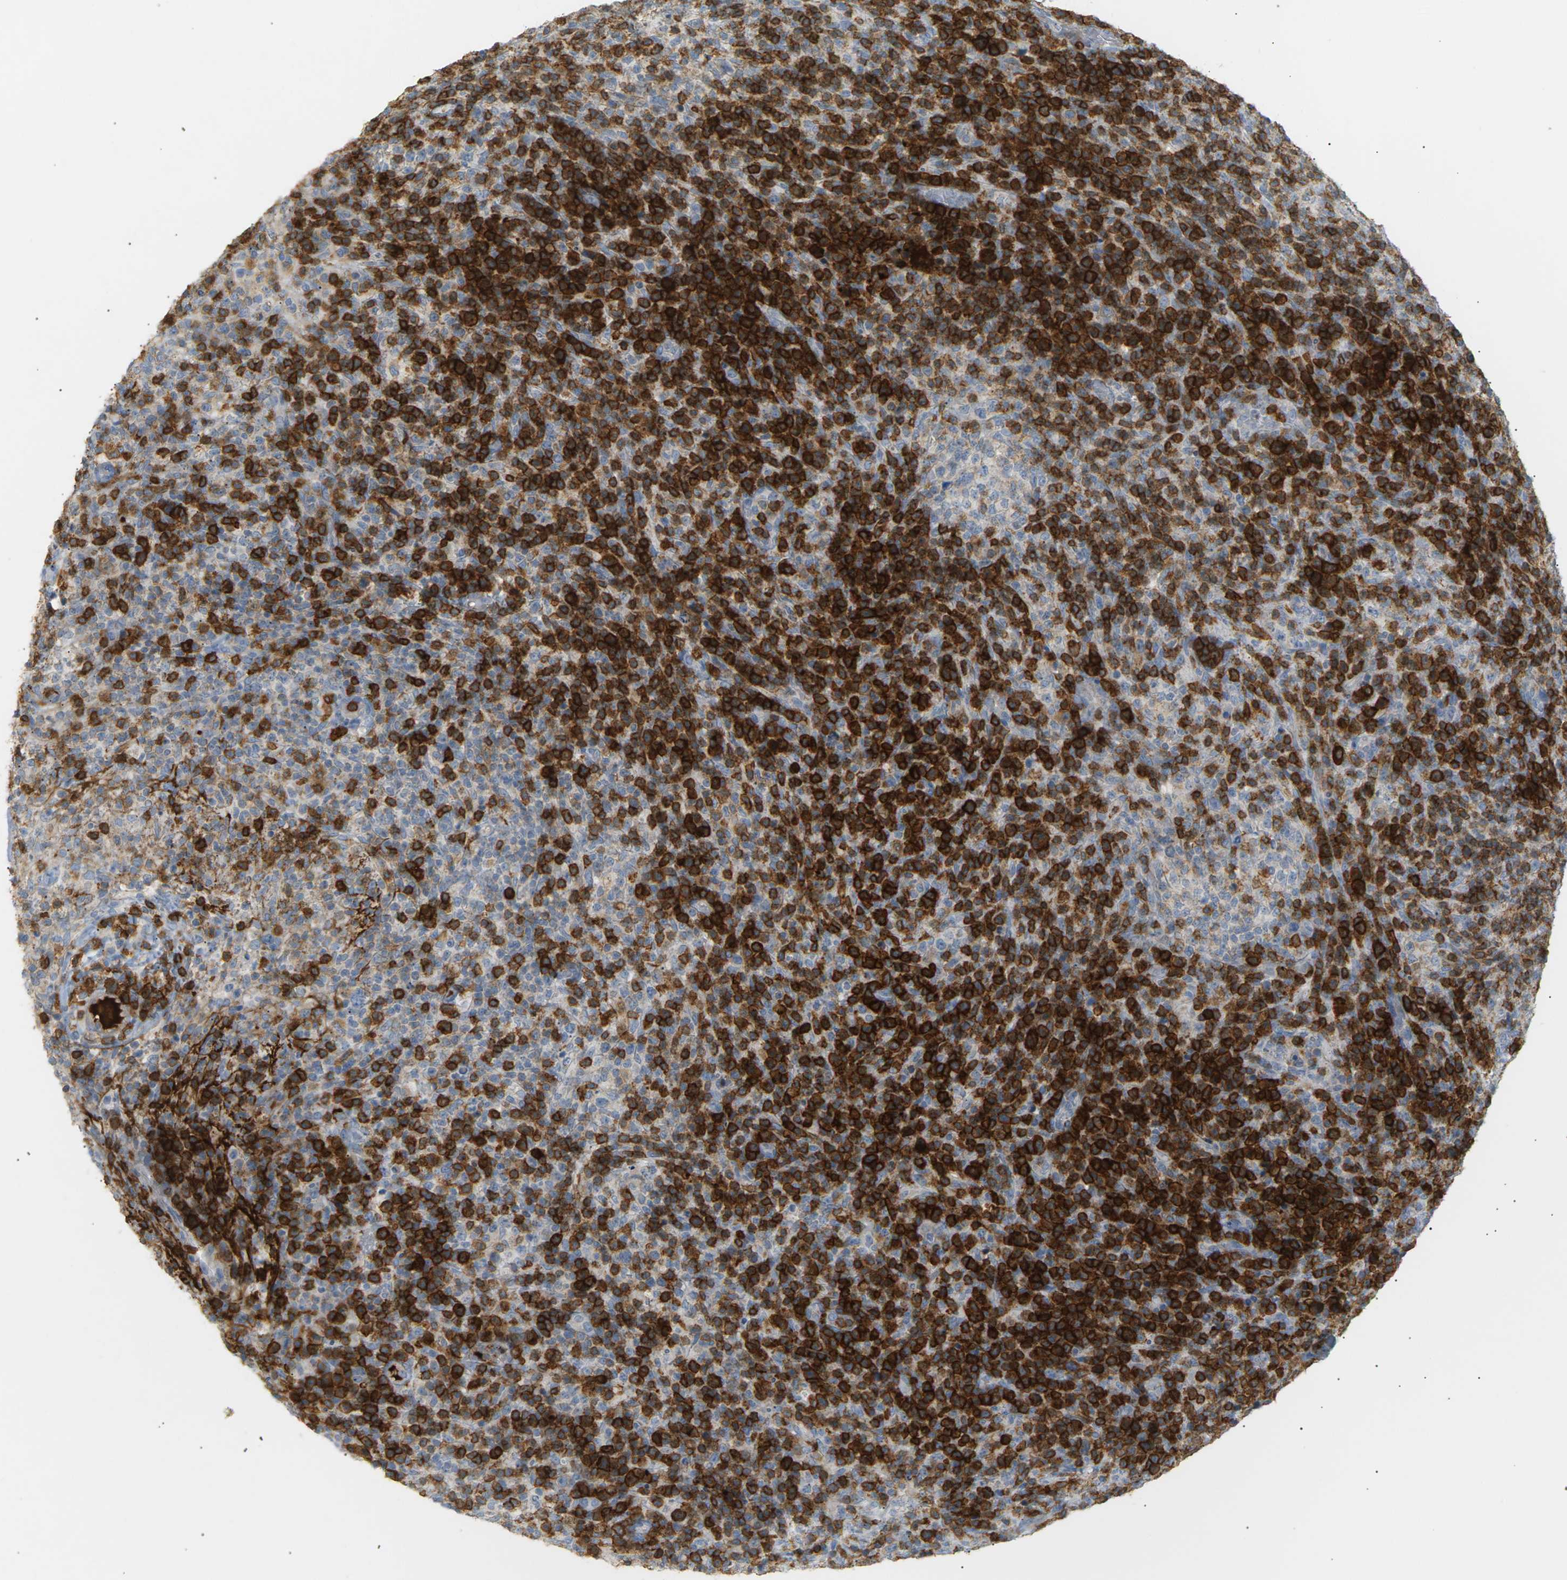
{"staining": {"intensity": "negative", "quantity": "none", "location": "none"}, "tissue": "lymphoma", "cell_type": "Tumor cells", "image_type": "cancer", "snomed": [{"axis": "morphology", "description": "Malignant lymphoma, non-Hodgkin's type, High grade"}, {"axis": "topography", "description": "Lymph node"}], "caption": "The IHC histopathology image has no significant expression in tumor cells of lymphoma tissue.", "gene": "LIME1", "patient": {"sex": "female", "age": 76}}